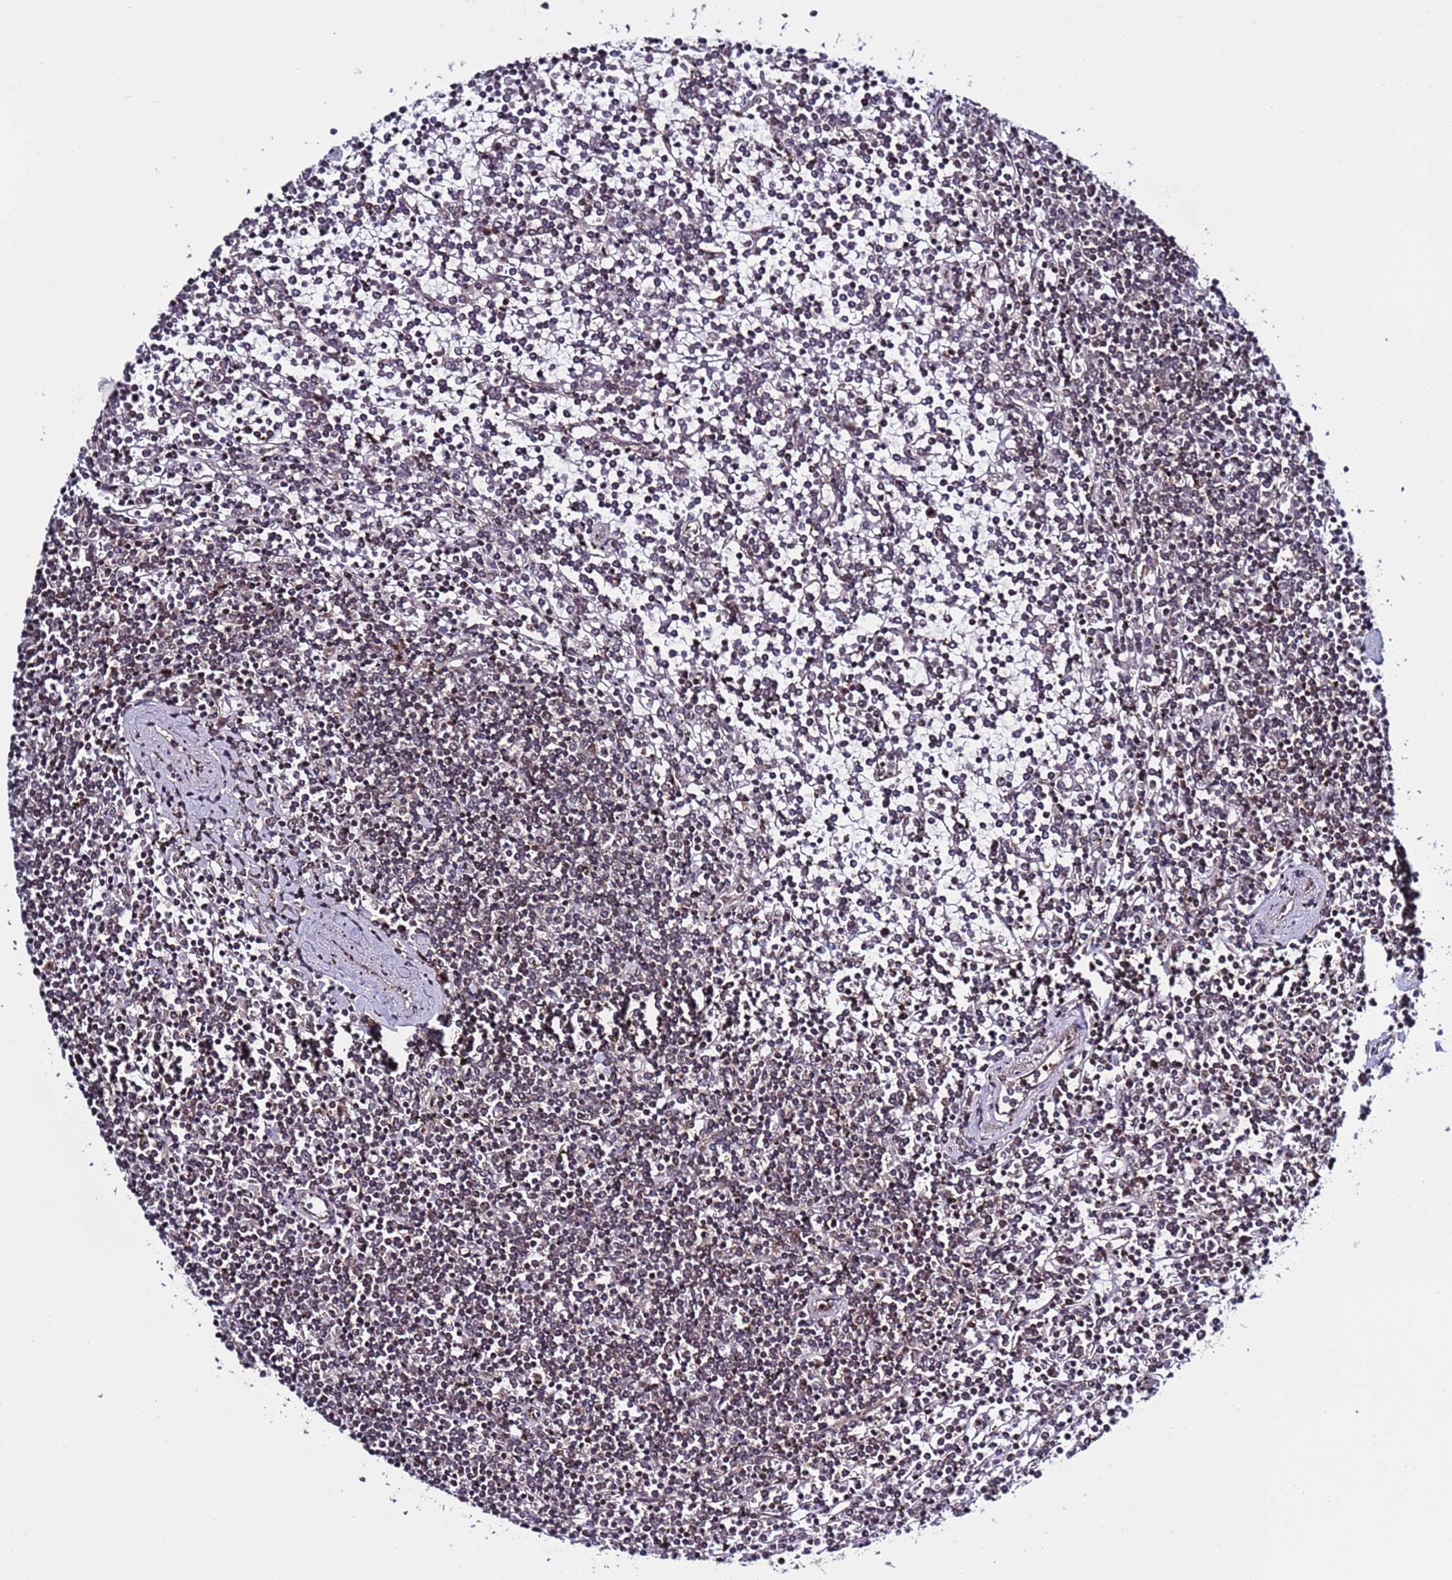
{"staining": {"intensity": "weak", "quantity": "25%-75%", "location": "cytoplasmic/membranous"}, "tissue": "lymphoma", "cell_type": "Tumor cells", "image_type": "cancer", "snomed": [{"axis": "morphology", "description": "Malignant lymphoma, non-Hodgkin's type, Low grade"}, {"axis": "topography", "description": "Spleen"}], "caption": "Brown immunohistochemical staining in human low-grade malignant lymphoma, non-Hodgkin's type shows weak cytoplasmic/membranous expression in about 25%-75% of tumor cells.", "gene": "POLR2D", "patient": {"sex": "female", "age": 19}}